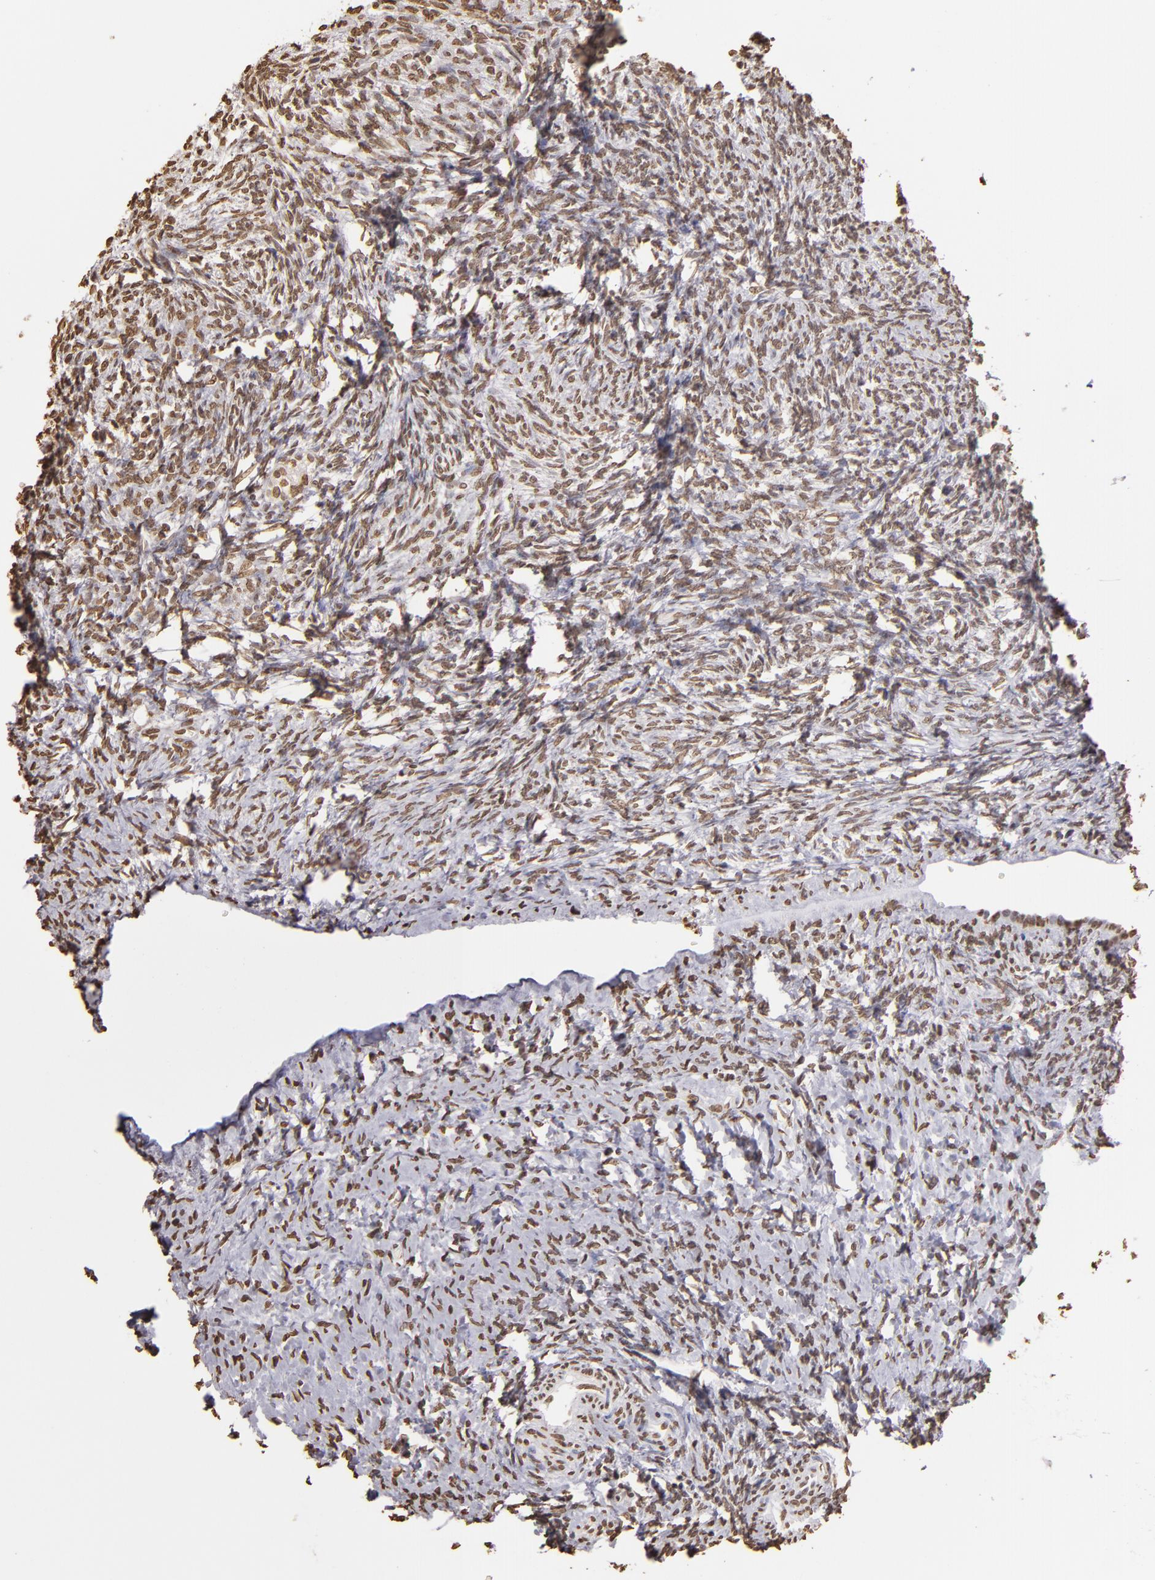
{"staining": {"intensity": "moderate", "quantity": ">75%", "location": "nuclear"}, "tissue": "ovary", "cell_type": "Follicle cells", "image_type": "normal", "snomed": [{"axis": "morphology", "description": "Normal tissue, NOS"}, {"axis": "topography", "description": "Ovary"}], "caption": "DAB immunohistochemical staining of unremarkable ovary demonstrates moderate nuclear protein staining in about >75% of follicle cells. The staining is performed using DAB brown chromogen to label protein expression. The nuclei are counter-stained blue using hematoxylin.", "gene": "LBX1", "patient": {"sex": "female", "age": 56}}